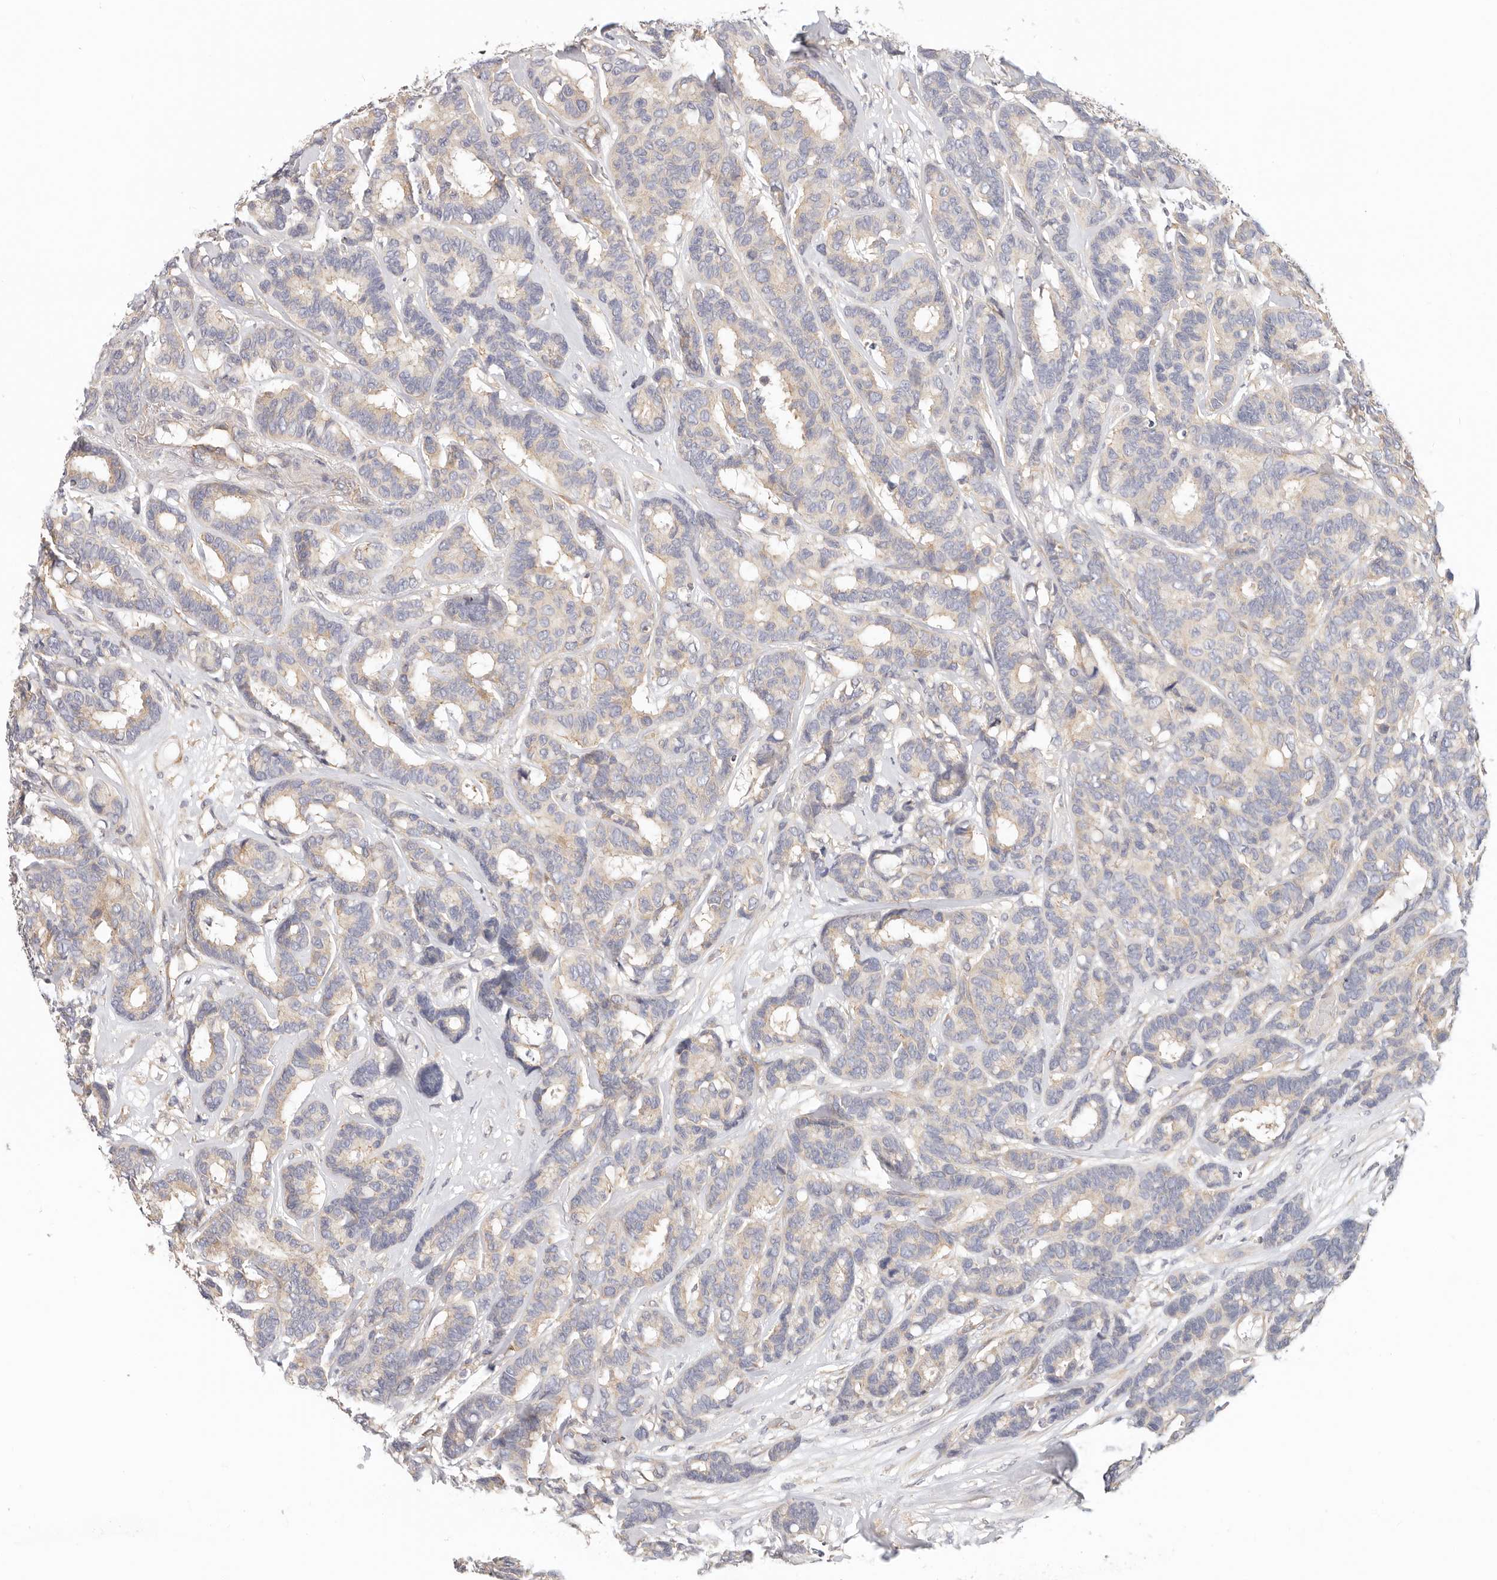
{"staining": {"intensity": "weak", "quantity": "25%-75%", "location": "cytoplasmic/membranous"}, "tissue": "breast cancer", "cell_type": "Tumor cells", "image_type": "cancer", "snomed": [{"axis": "morphology", "description": "Duct carcinoma"}, {"axis": "topography", "description": "Breast"}], "caption": "Breast cancer tissue demonstrates weak cytoplasmic/membranous positivity in about 25%-75% of tumor cells", "gene": "AFDN", "patient": {"sex": "female", "age": 87}}